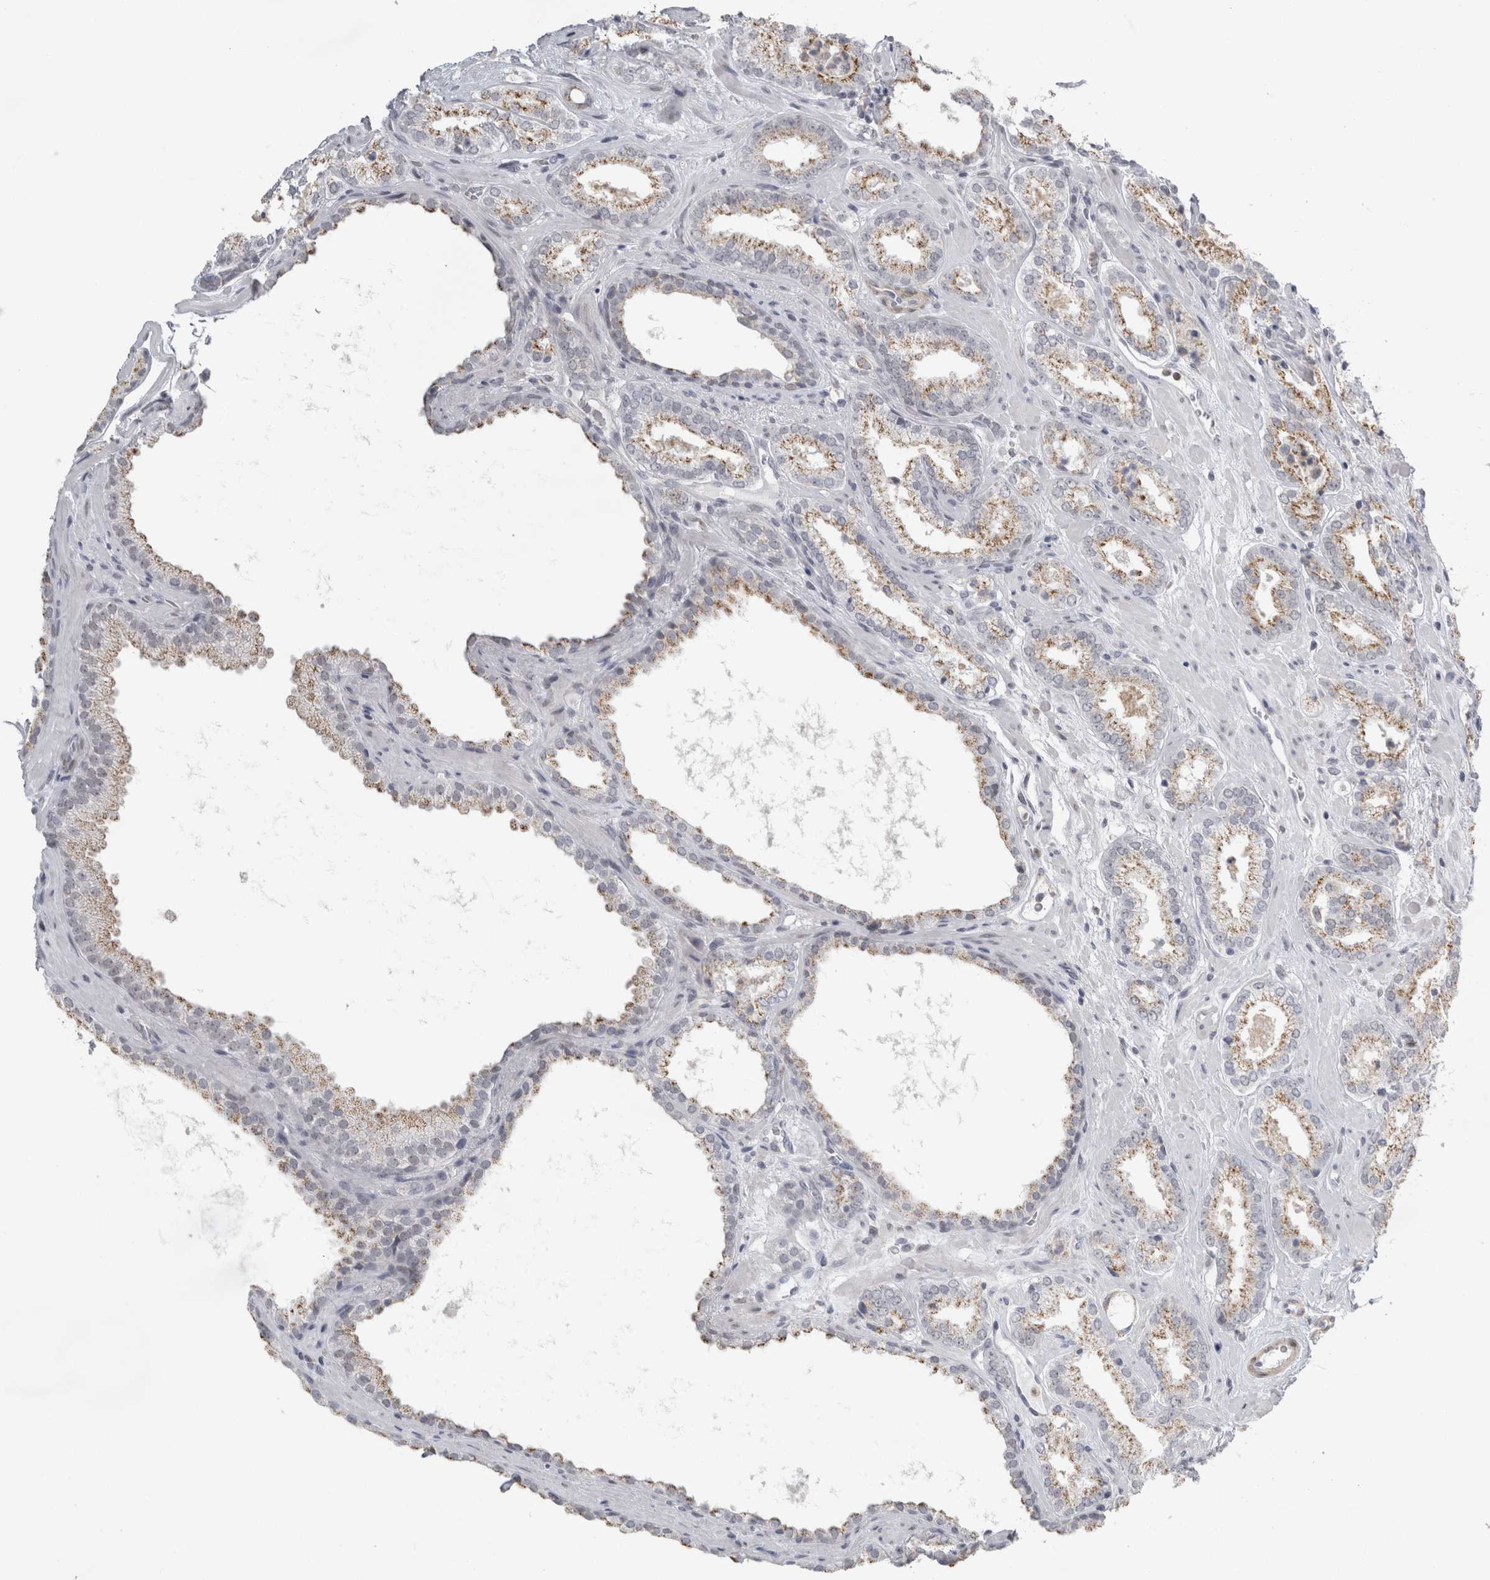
{"staining": {"intensity": "moderate", "quantity": ">75%", "location": "cytoplasmic/membranous"}, "tissue": "prostate cancer", "cell_type": "Tumor cells", "image_type": "cancer", "snomed": [{"axis": "morphology", "description": "Adenocarcinoma, Low grade"}, {"axis": "topography", "description": "Prostate"}], "caption": "Moderate cytoplasmic/membranous protein expression is seen in approximately >75% of tumor cells in prostate cancer. (DAB (3,3'-diaminobenzidine) = brown stain, brightfield microscopy at high magnification).", "gene": "PLIN1", "patient": {"sex": "male", "age": 62}}